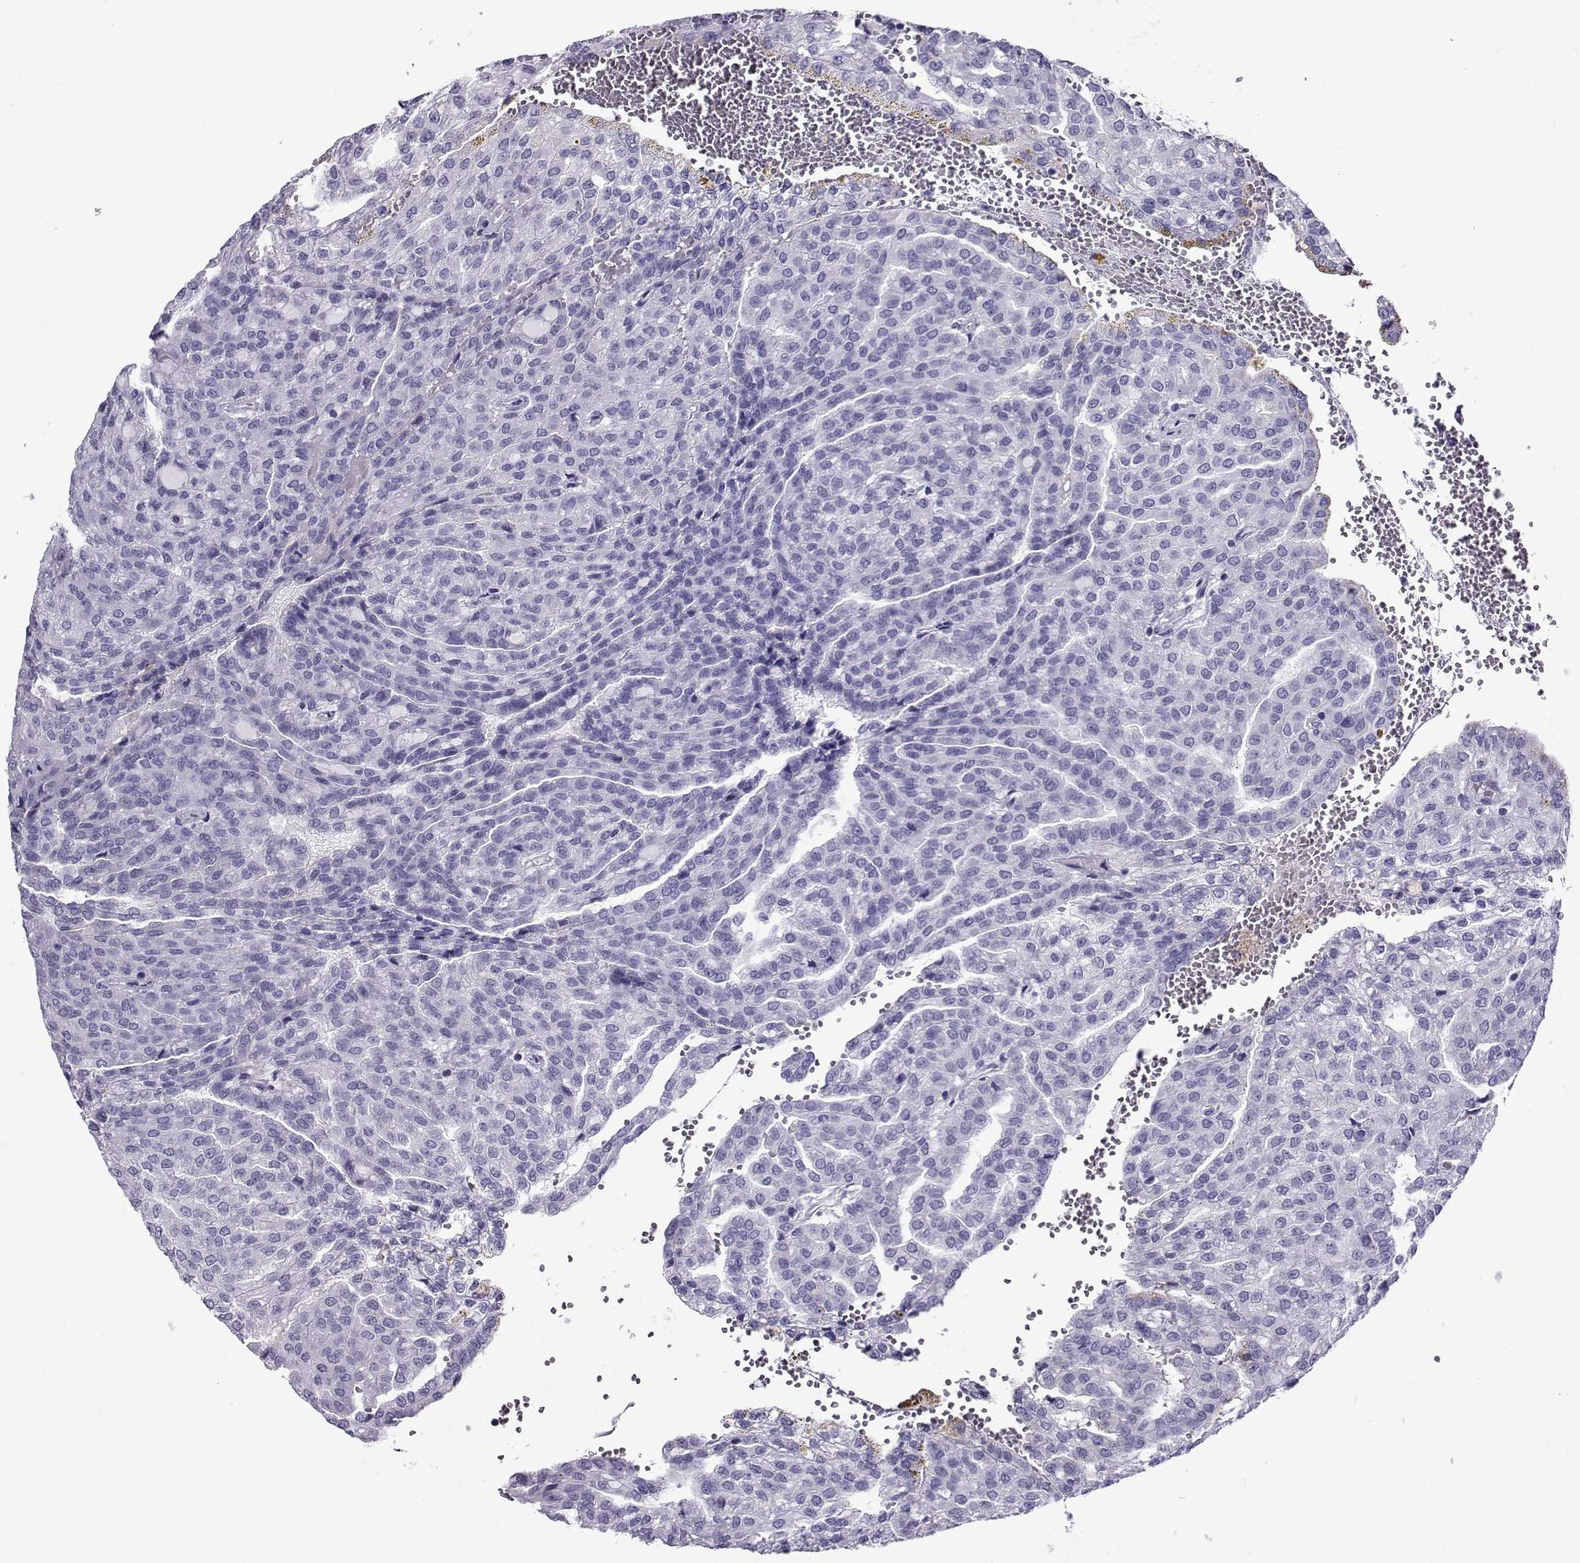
{"staining": {"intensity": "negative", "quantity": "none", "location": "none"}, "tissue": "renal cancer", "cell_type": "Tumor cells", "image_type": "cancer", "snomed": [{"axis": "morphology", "description": "Adenocarcinoma, NOS"}, {"axis": "topography", "description": "Kidney"}], "caption": "Immunohistochemistry micrograph of adenocarcinoma (renal) stained for a protein (brown), which reveals no staining in tumor cells. (Brightfield microscopy of DAB (3,3'-diaminobenzidine) IHC at high magnification).", "gene": "CRYBB1", "patient": {"sex": "male", "age": 63}}